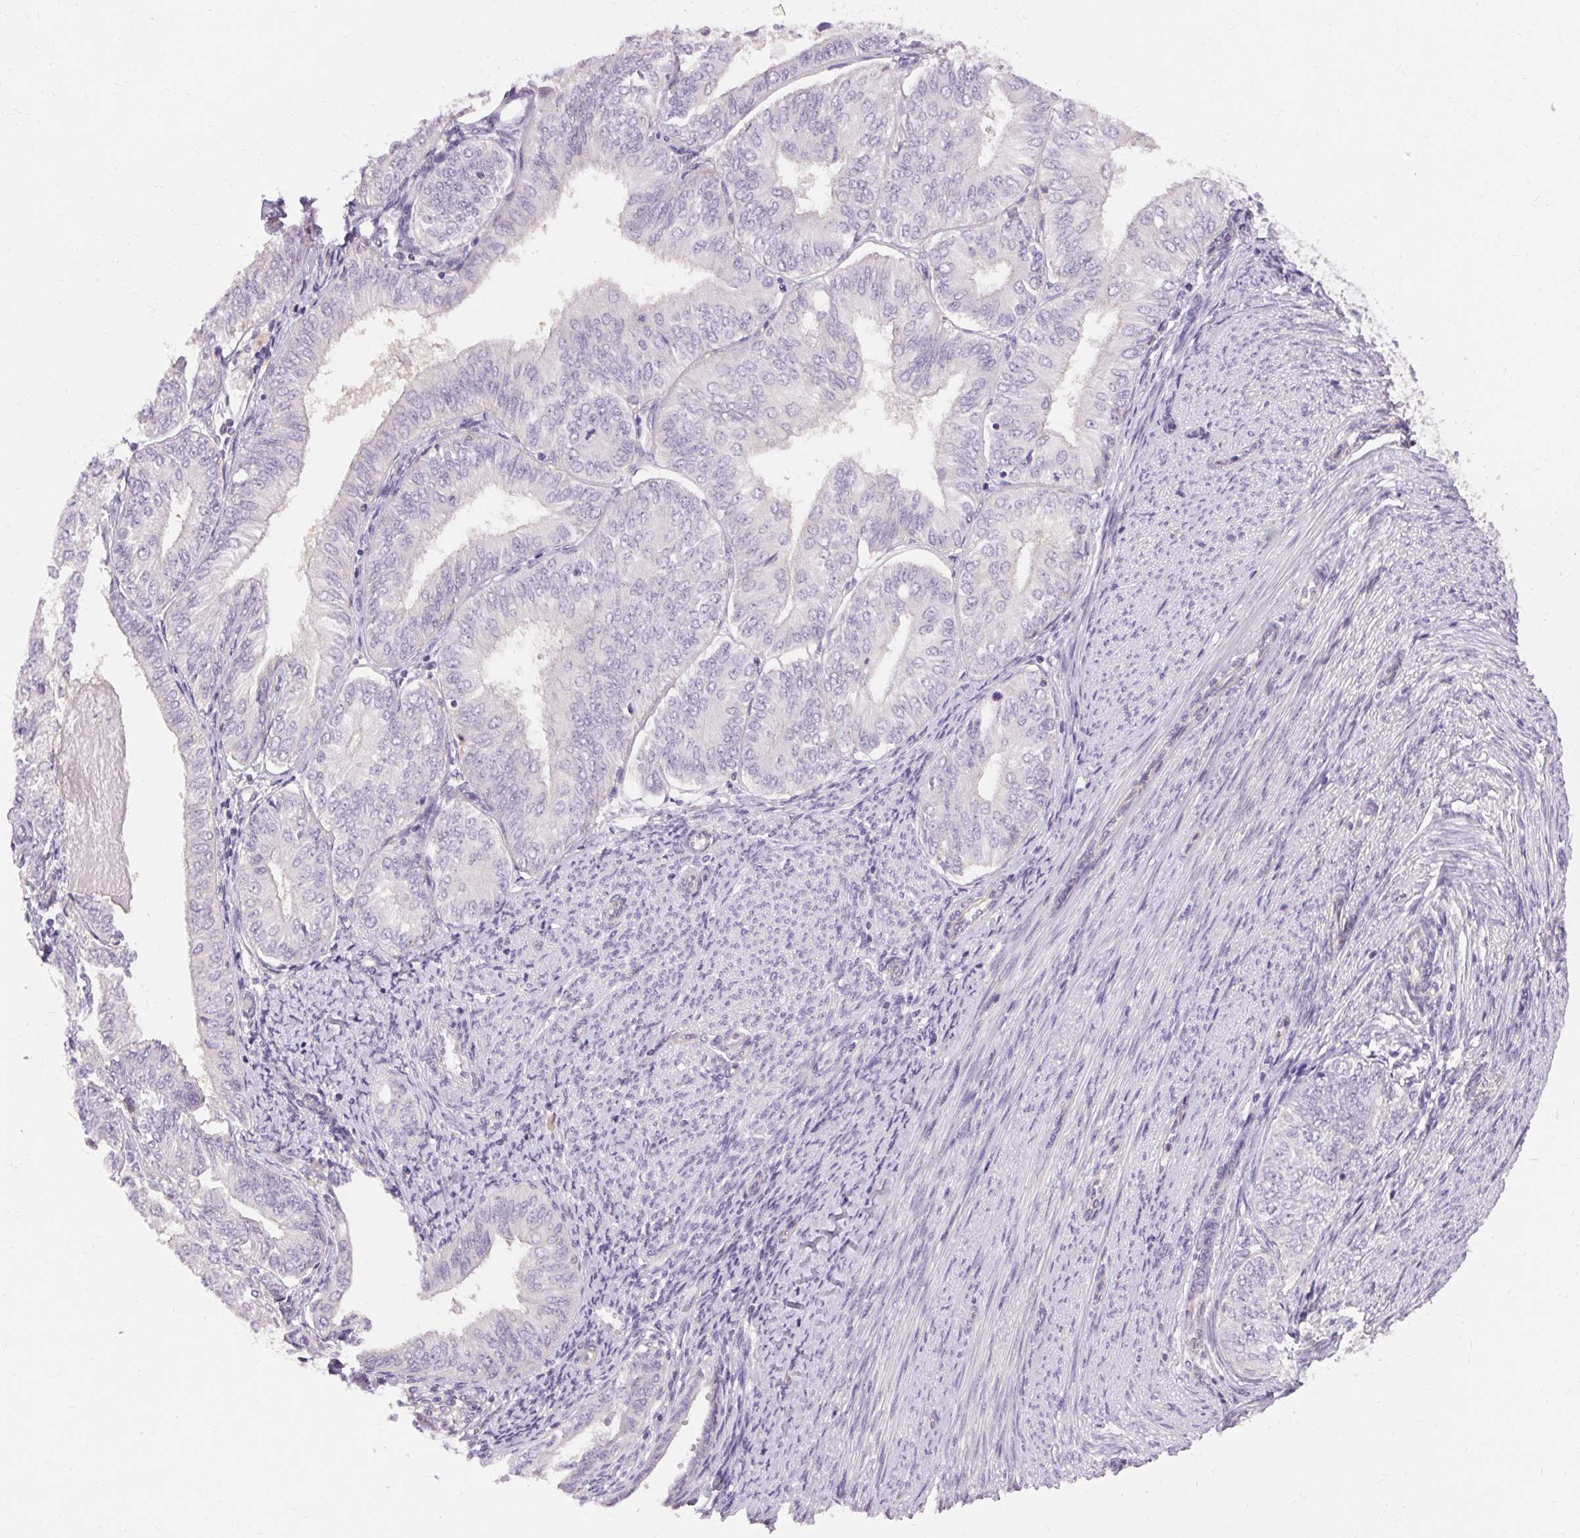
{"staining": {"intensity": "negative", "quantity": "none", "location": "none"}, "tissue": "endometrial cancer", "cell_type": "Tumor cells", "image_type": "cancer", "snomed": [{"axis": "morphology", "description": "Adenocarcinoma, NOS"}, {"axis": "topography", "description": "Endometrium"}], "caption": "Tumor cells are negative for protein expression in human endometrial cancer.", "gene": "TM6SF1", "patient": {"sex": "female", "age": 58}}